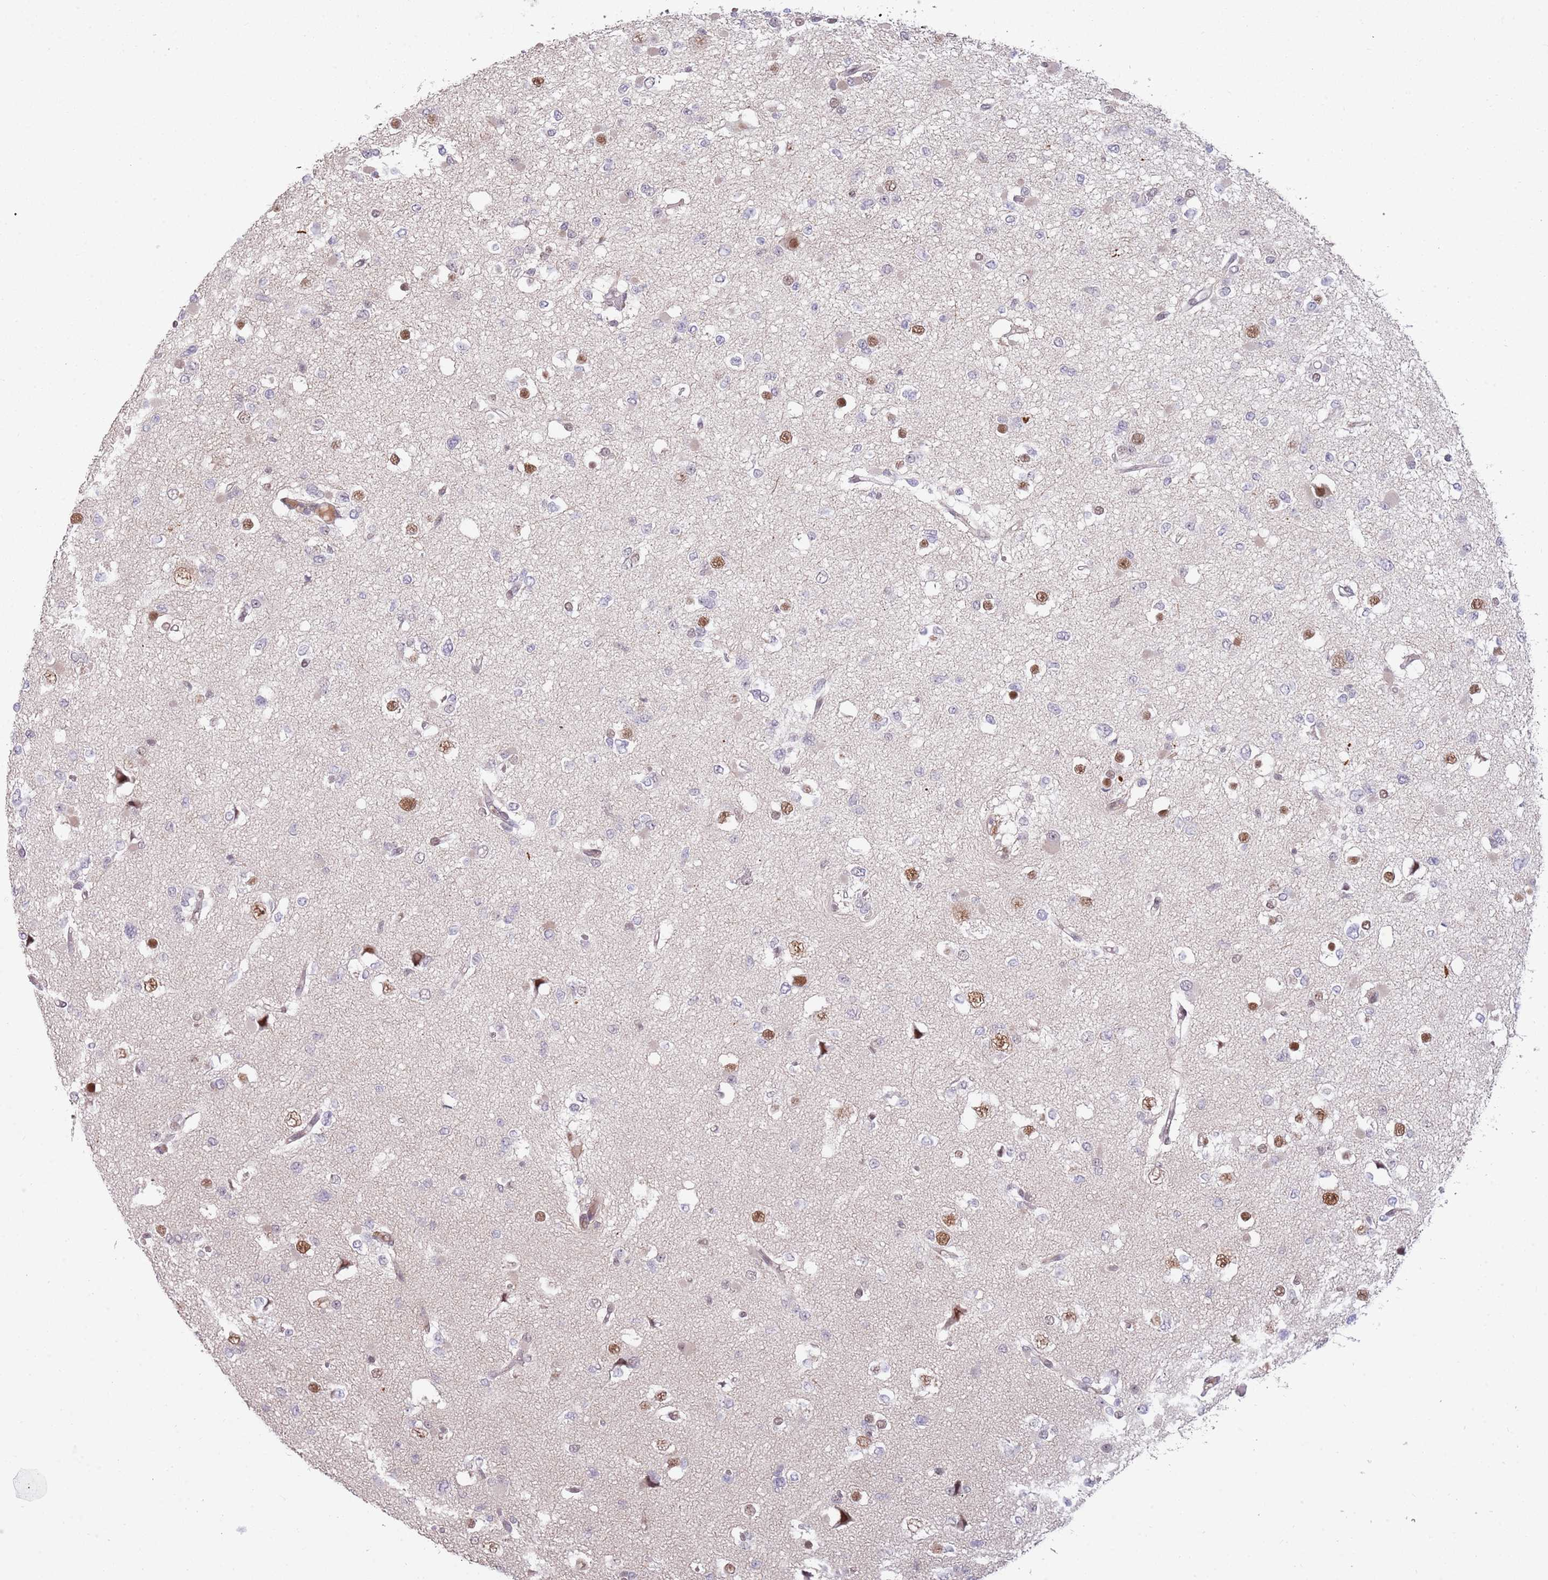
{"staining": {"intensity": "moderate", "quantity": "25%-75%", "location": "nuclear"}, "tissue": "glioma", "cell_type": "Tumor cells", "image_type": "cancer", "snomed": [{"axis": "morphology", "description": "Glioma, malignant, Low grade"}, {"axis": "topography", "description": "Brain"}], "caption": "This is an image of IHC staining of glioma, which shows moderate positivity in the nuclear of tumor cells.", "gene": "ZBTB7A", "patient": {"sex": "female", "age": 22}}